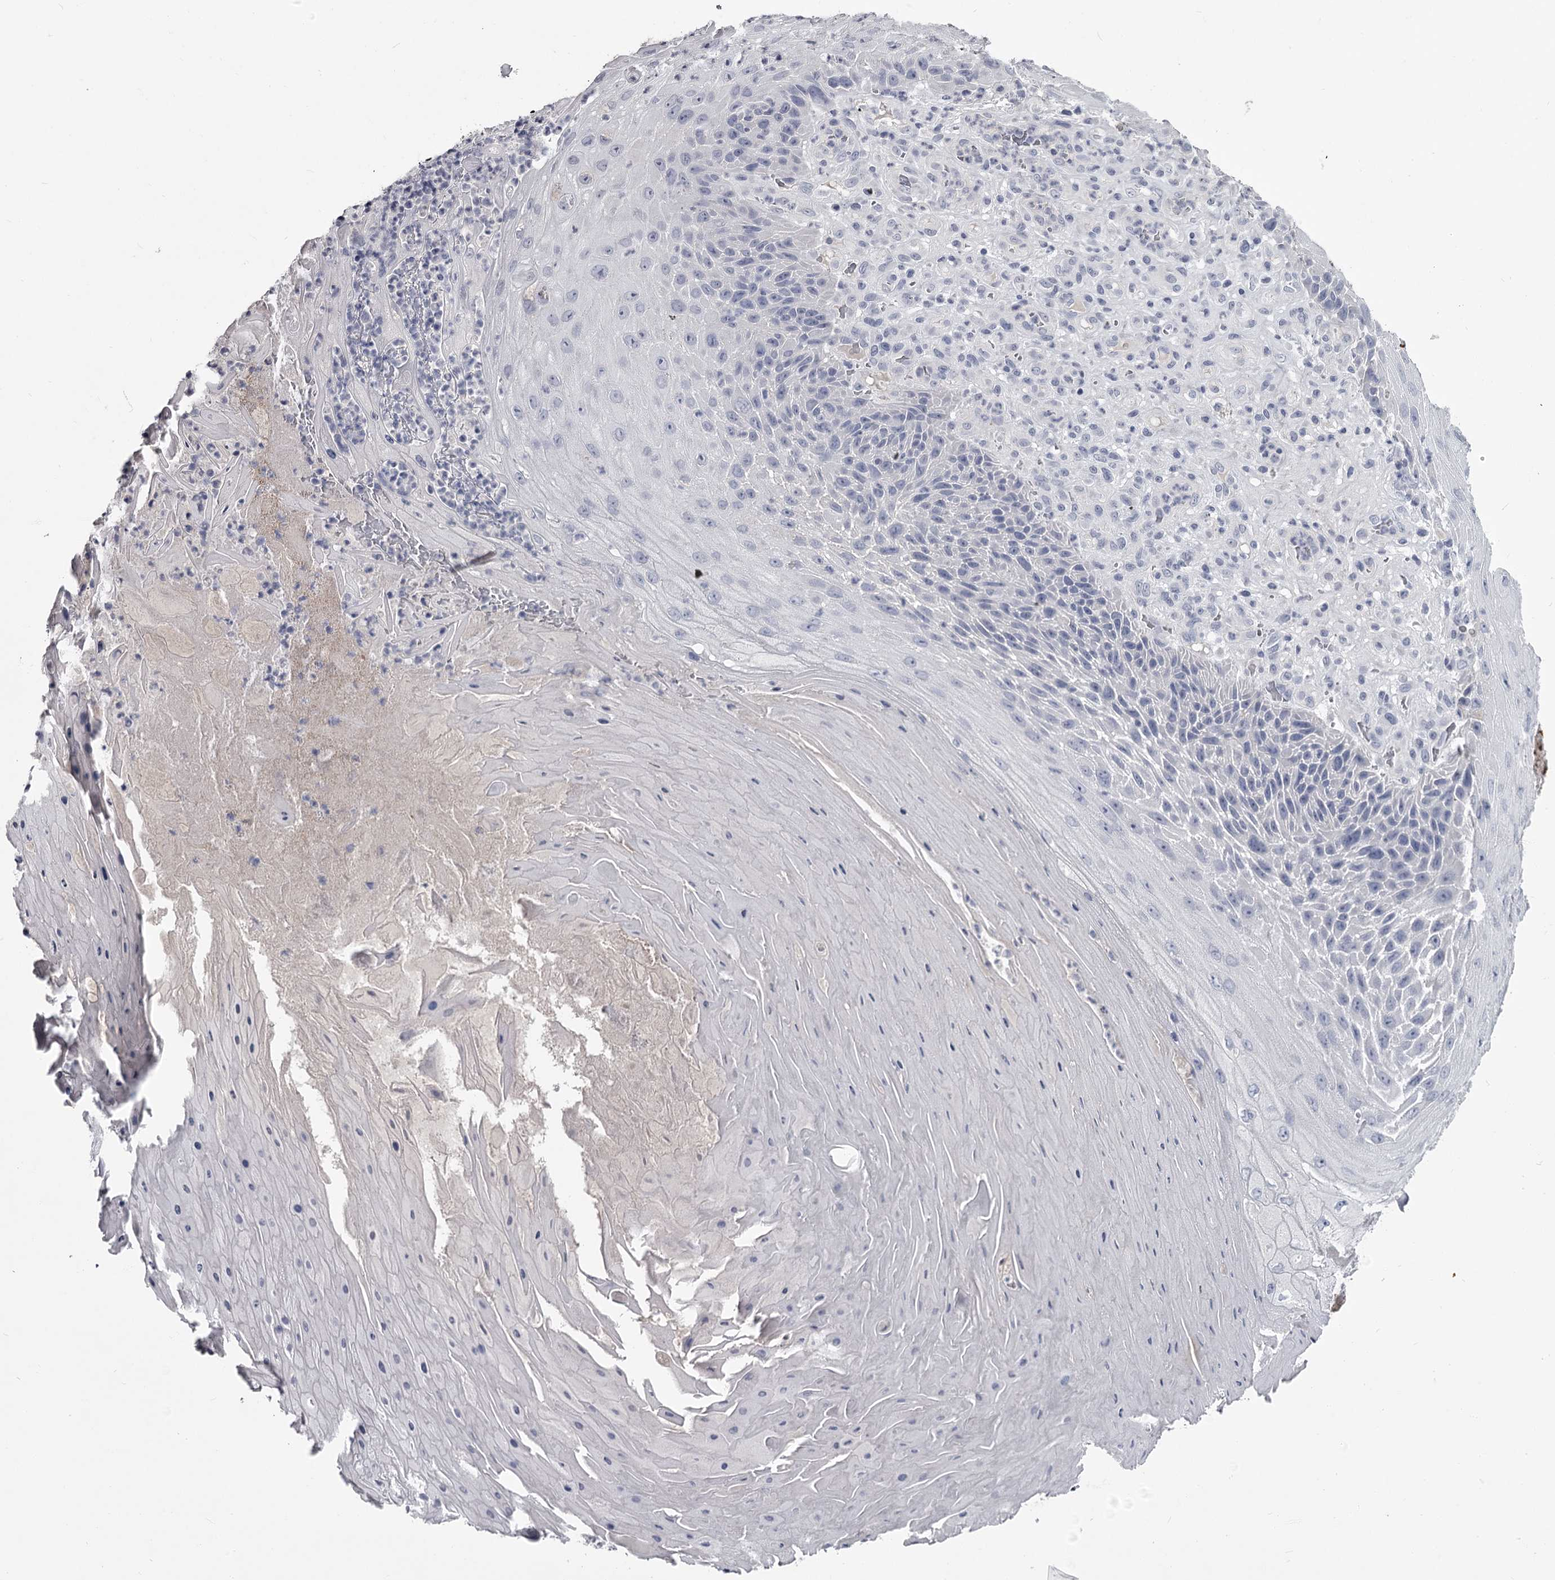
{"staining": {"intensity": "negative", "quantity": "none", "location": "none"}, "tissue": "skin cancer", "cell_type": "Tumor cells", "image_type": "cancer", "snomed": [{"axis": "morphology", "description": "Squamous cell carcinoma, NOS"}, {"axis": "topography", "description": "Skin"}], "caption": "The immunohistochemistry photomicrograph has no significant staining in tumor cells of skin squamous cell carcinoma tissue.", "gene": "DAO", "patient": {"sex": "female", "age": 88}}